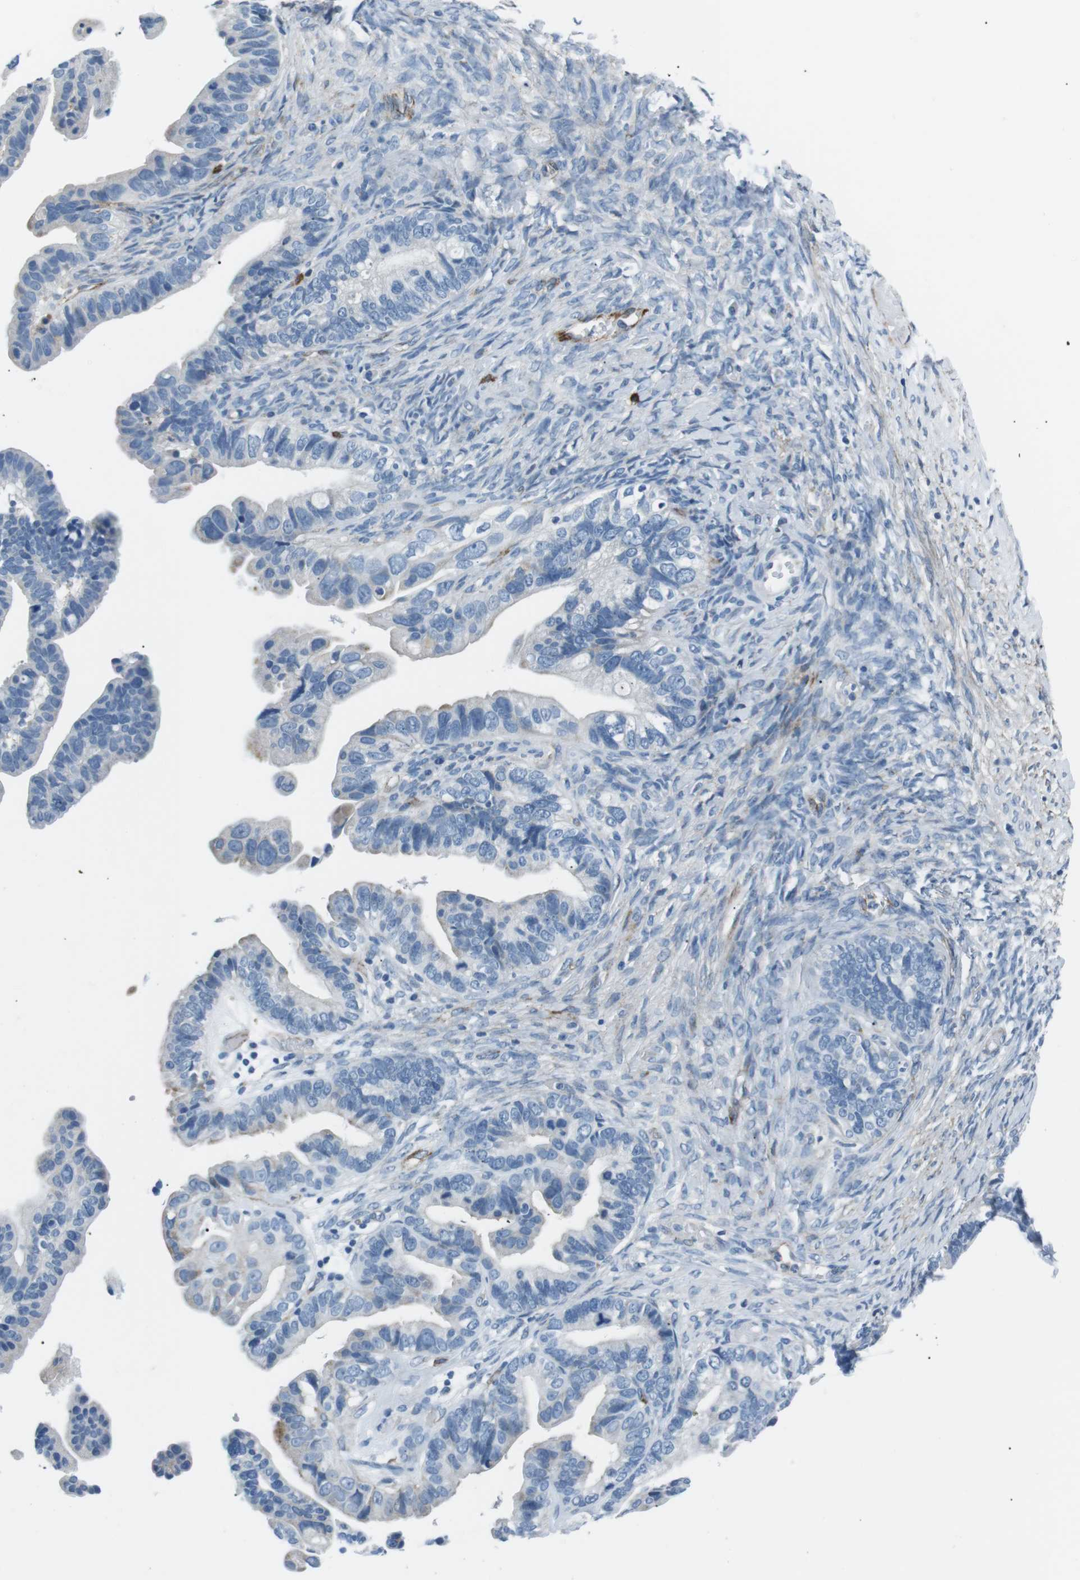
{"staining": {"intensity": "negative", "quantity": "none", "location": "none"}, "tissue": "ovarian cancer", "cell_type": "Tumor cells", "image_type": "cancer", "snomed": [{"axis": "morphology", "description": "Cystadenocarcinoma, serous, NOS"}, {"axis": "topography", "description": "Ovary"}], "caption": "Immunohistochemistry (IHC) histopathology image of neoplastic tissue: human ovarian cancer stained with DAB displays no significant protein staining in tumor cells.", "gene": "CSF2RA", "patient": {"sex": "female", "age": 56}}